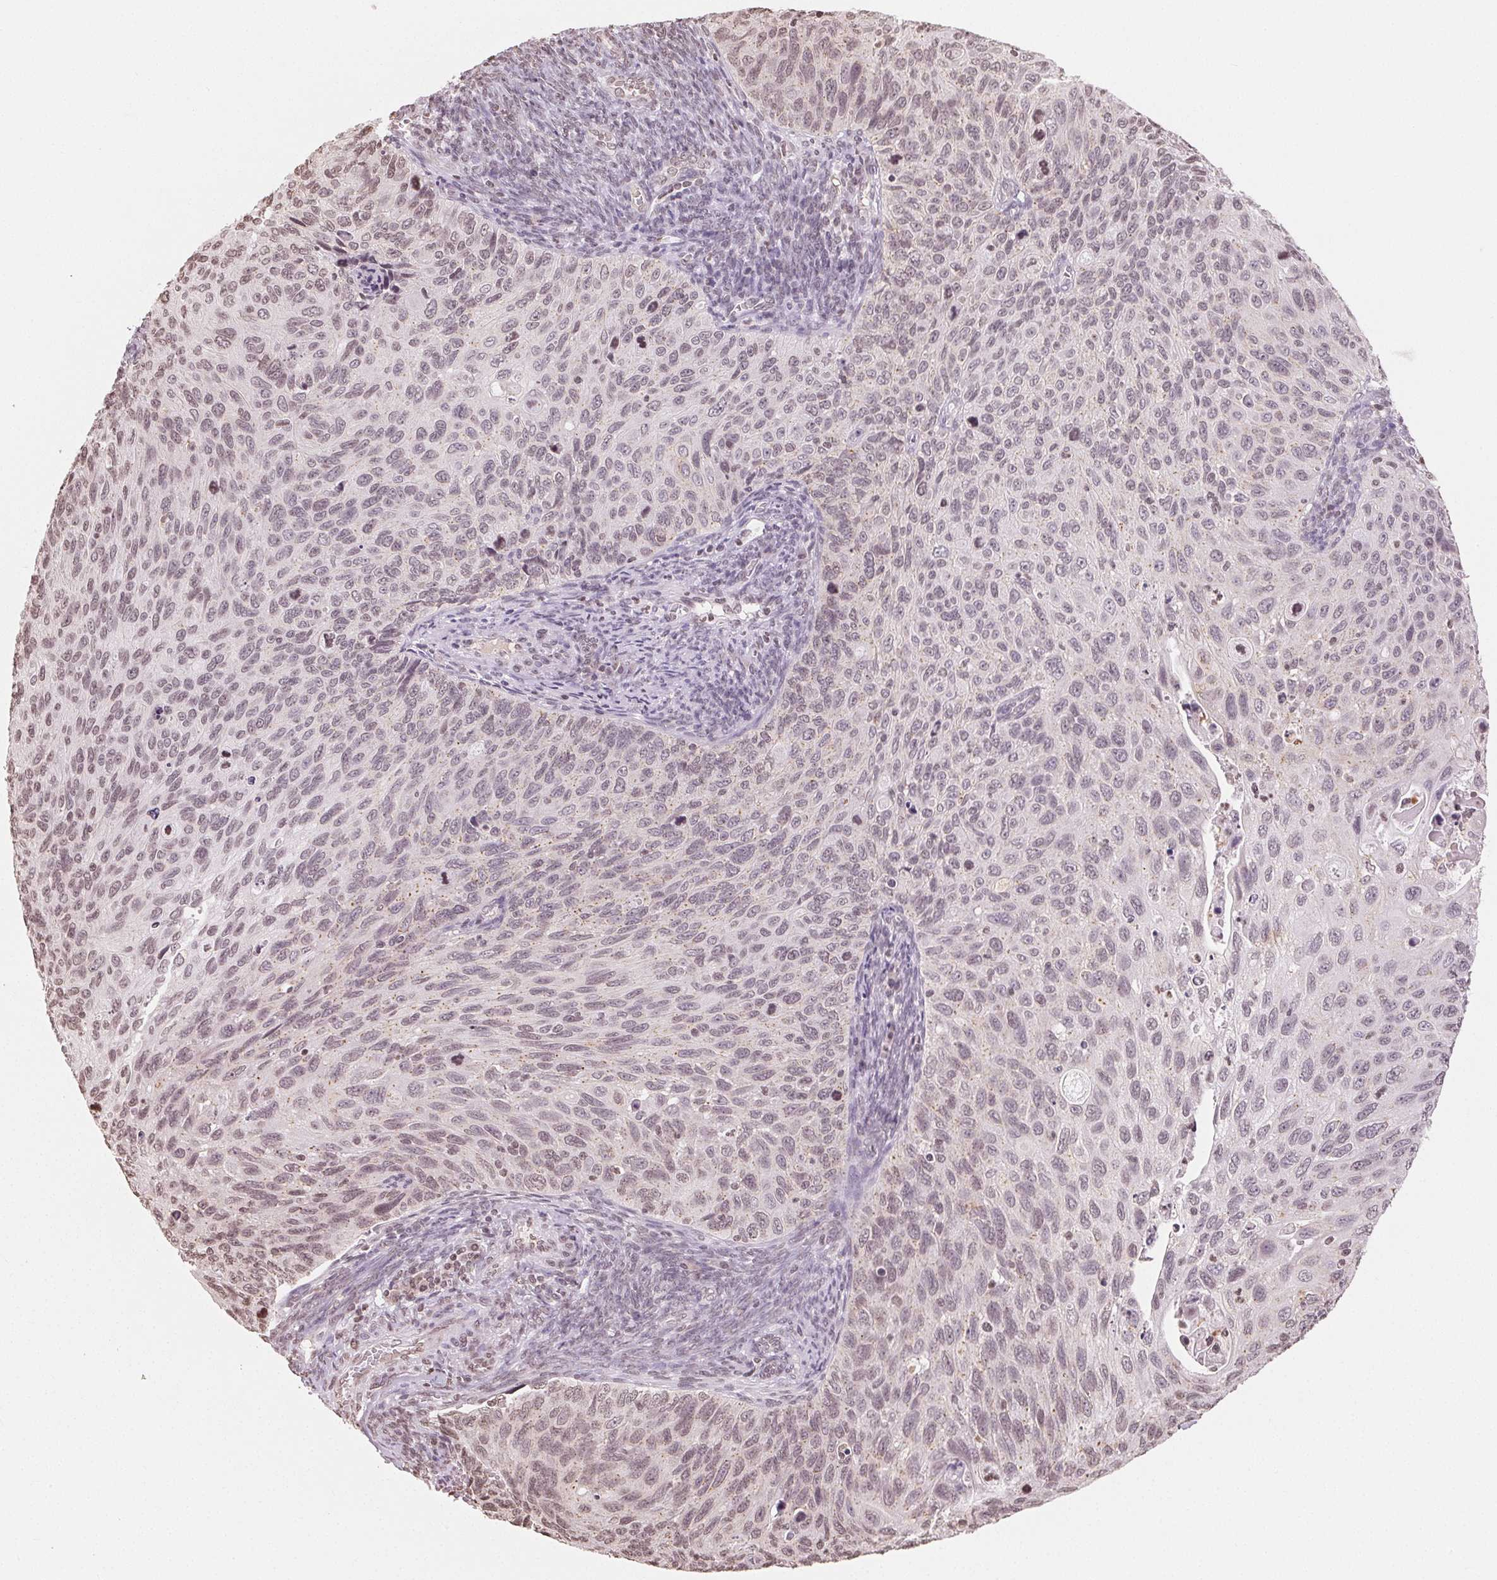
{"staining": {"intensity": "weak", "quantity": "25%-75%", "location": "nuclear"}, "tissue": "cervical cancer", "cell_type": "Tumor cells", "image_type": "cancer", "snomed": [{"axis": "morphology", "description": "Squamous cell carcinoma, NOS"}, {"axis": "topography", "description": "Cervix"}], "caption": "Squamous cell carcinoma (cervical) stained with a protein marker displays weak staining in tumor cells.", "gene": "TBP", "patient": {"sex": "female", "age": 70}}